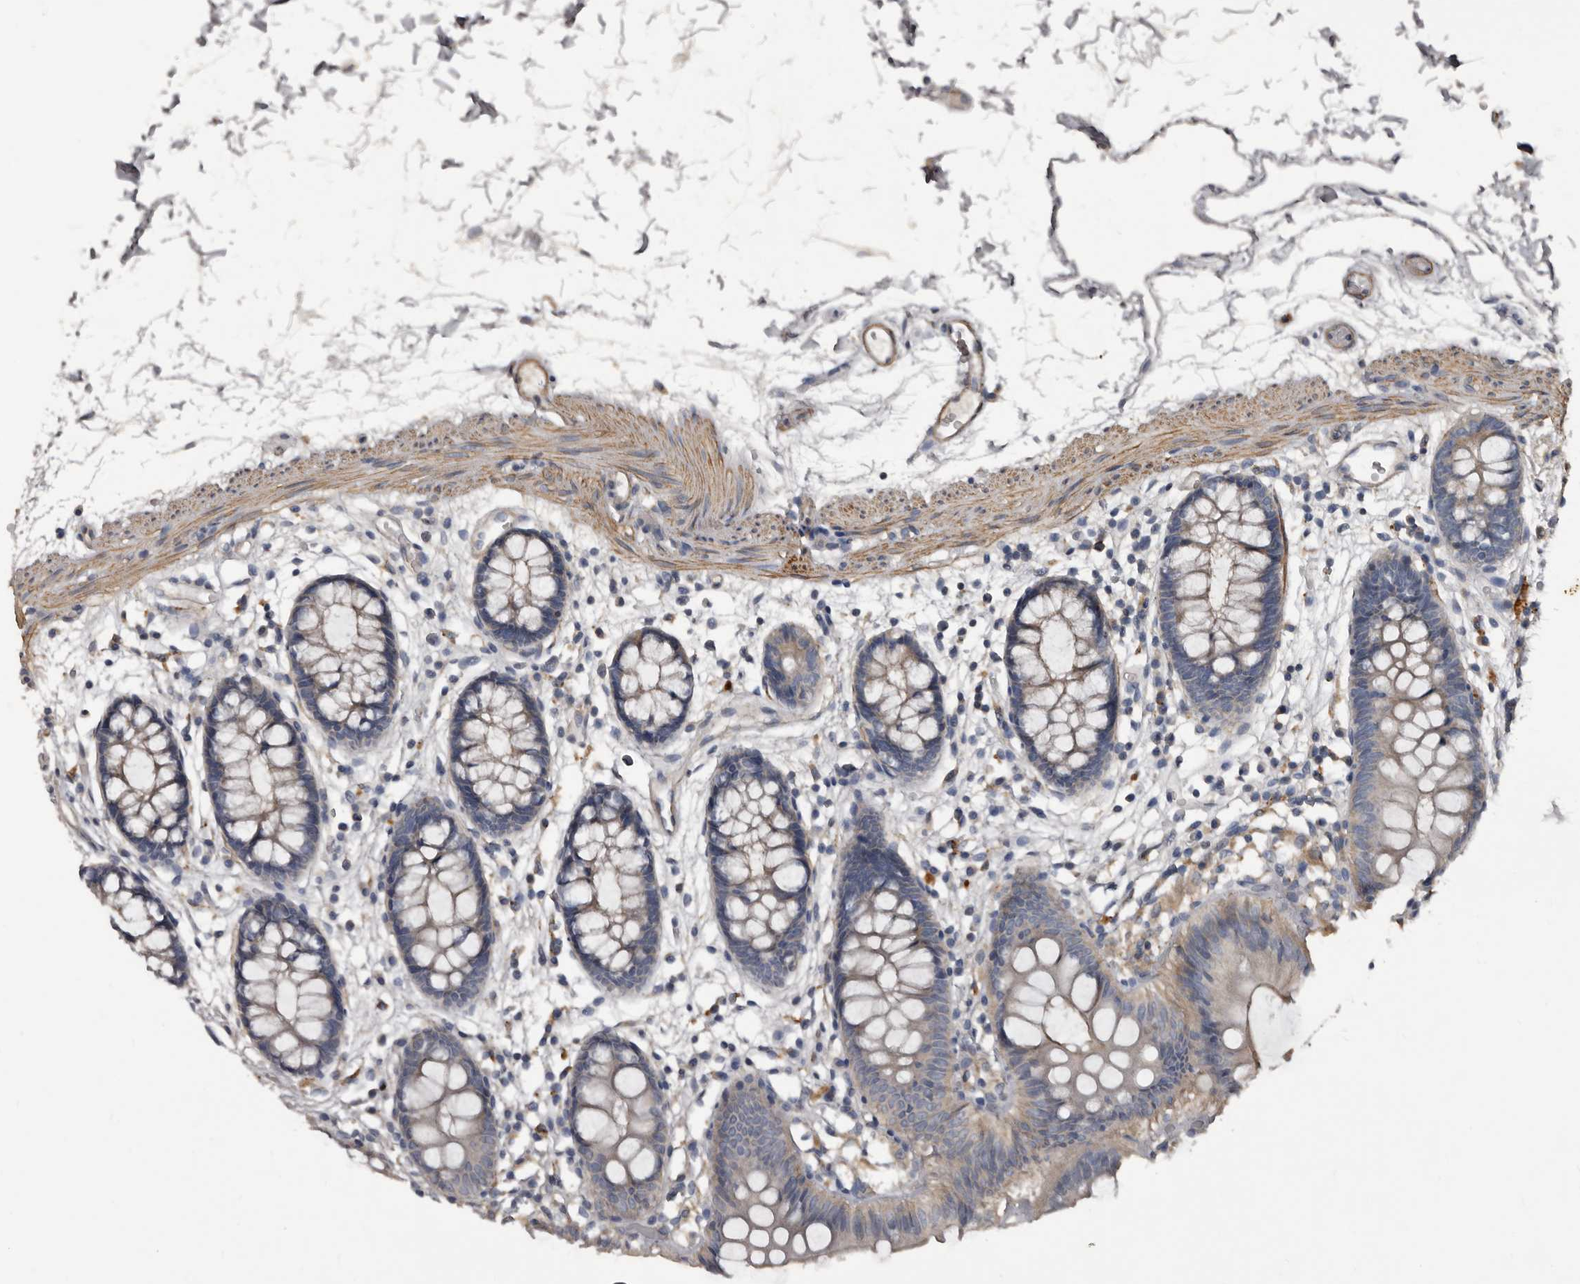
{"staining": {"intensity": "weak", "quantity": "<25%", "location": "cytoplasmic/membranous"}, "tissue": "colon", "cell_type": "Endothelial cells", "image_type": "normal", "snomed": [{"axis": "morphology", "description": "Normal tissue, NOS"}, {"axis": "topography", "description": "Colon"}], "caption": "There is no significant expression in endothelial cells of colon. (Stains: DAB (3,3'-diaminobenzidine) IHC with hematoxylin counter stain, Microscopy: brightfield microscopy at high magnification).", "gene": "GREB1", "patient": {"sex": "male", "age": 56}}